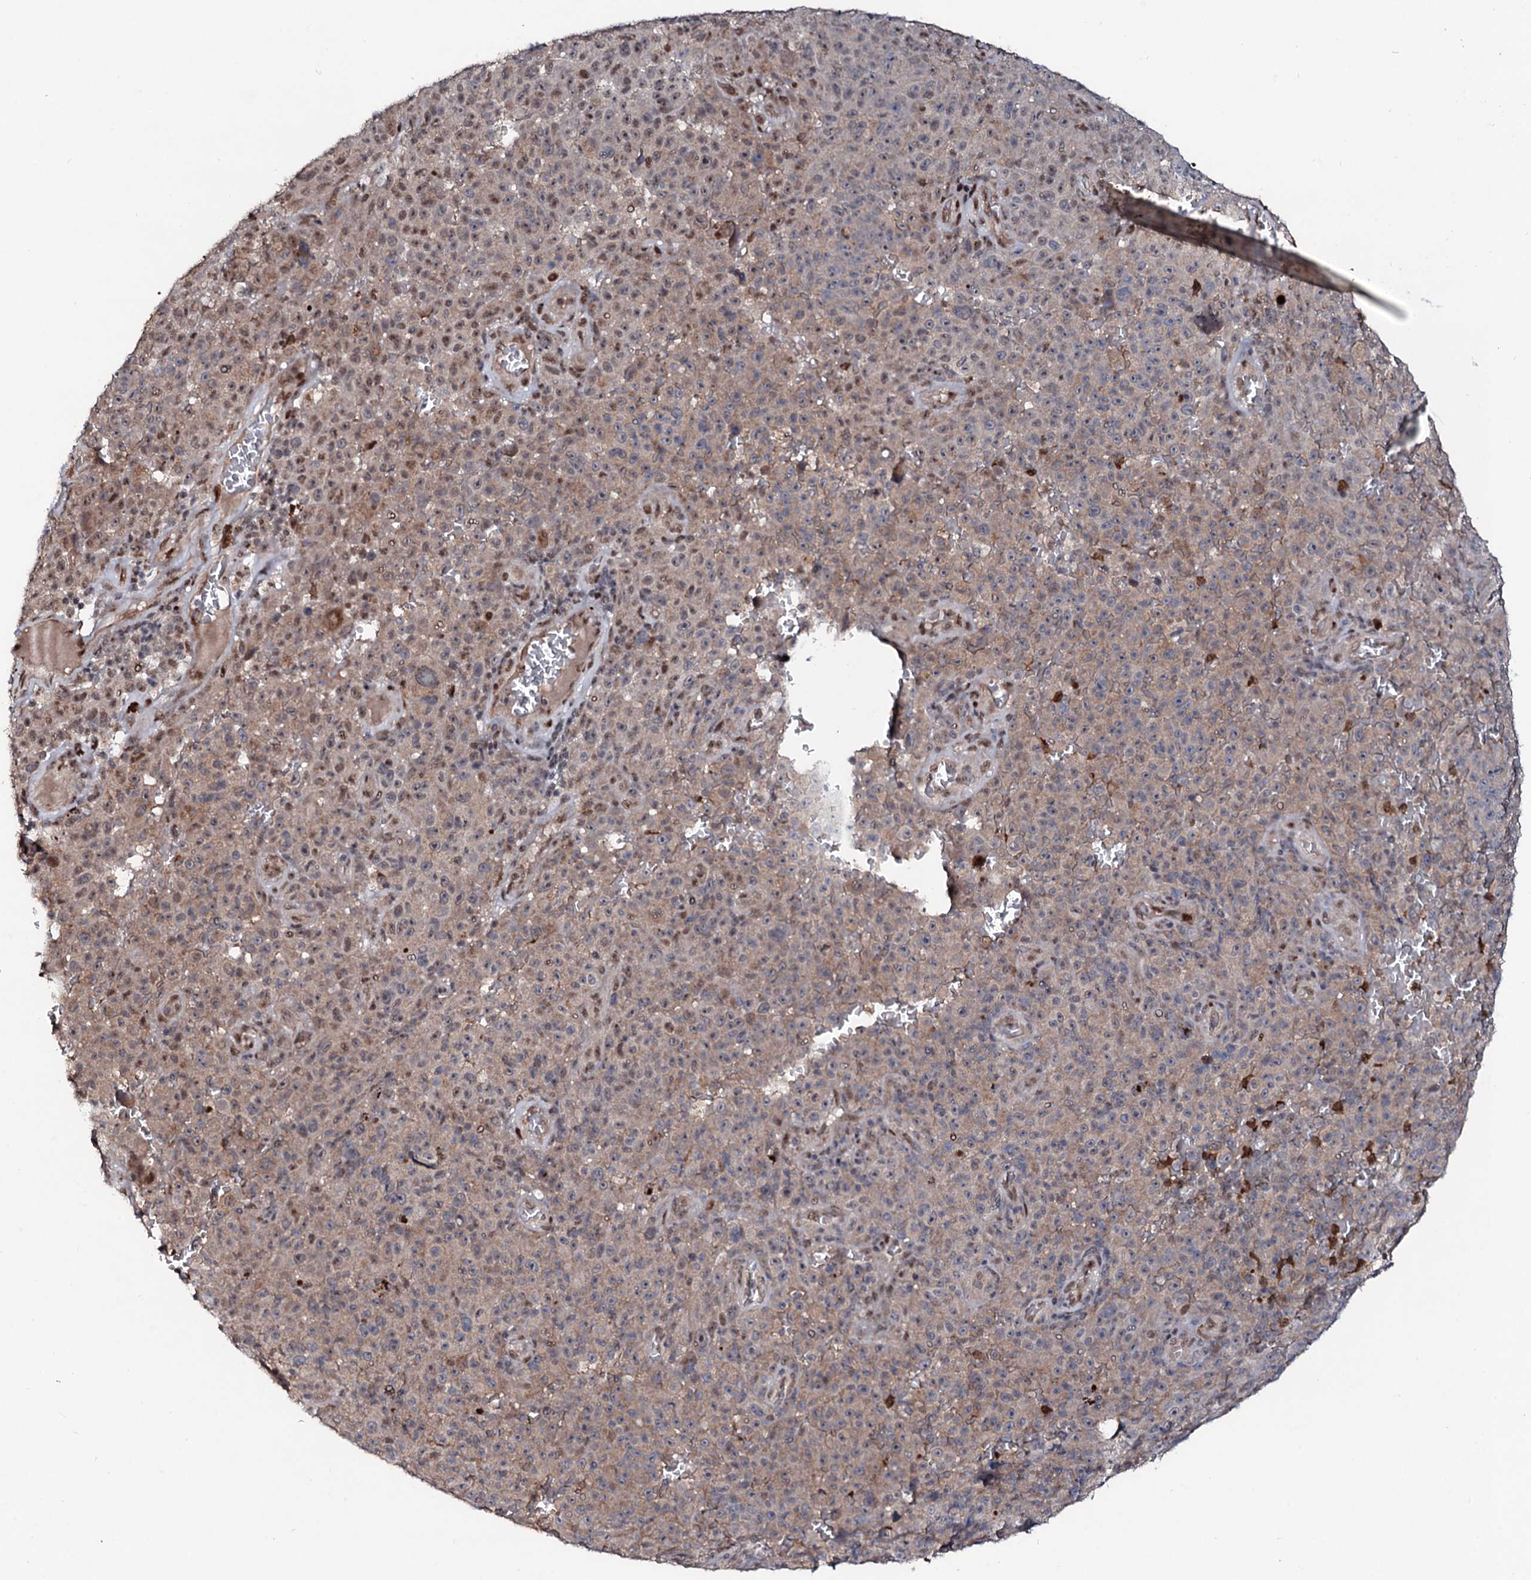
{"staining": {"intensity": "weak", "quantity": ">75%", "location": "cytoplasmic/membranous,nuclear"}, "tissue": "melanoma", "cell_type": "Tumor cells", "image_type": "cancer", "snomed": [{"axis": "morphology", "description": "Malignant melanoma, NOS"}, {"axis": "topography", "description": "Skin"}], "caption": "High-power microscopy captured an immunohistochemistry image of melanoma, revealing weak cytoplasmic/membranous and nuclear expression in approximately >75% of tumor cells. (Stains: DAB in brown, nuclei in blue, Microscopy: brightfield microscopy at high magnification).", "gene": "COG6", "patient": {"sex": "female", "age": 82}}